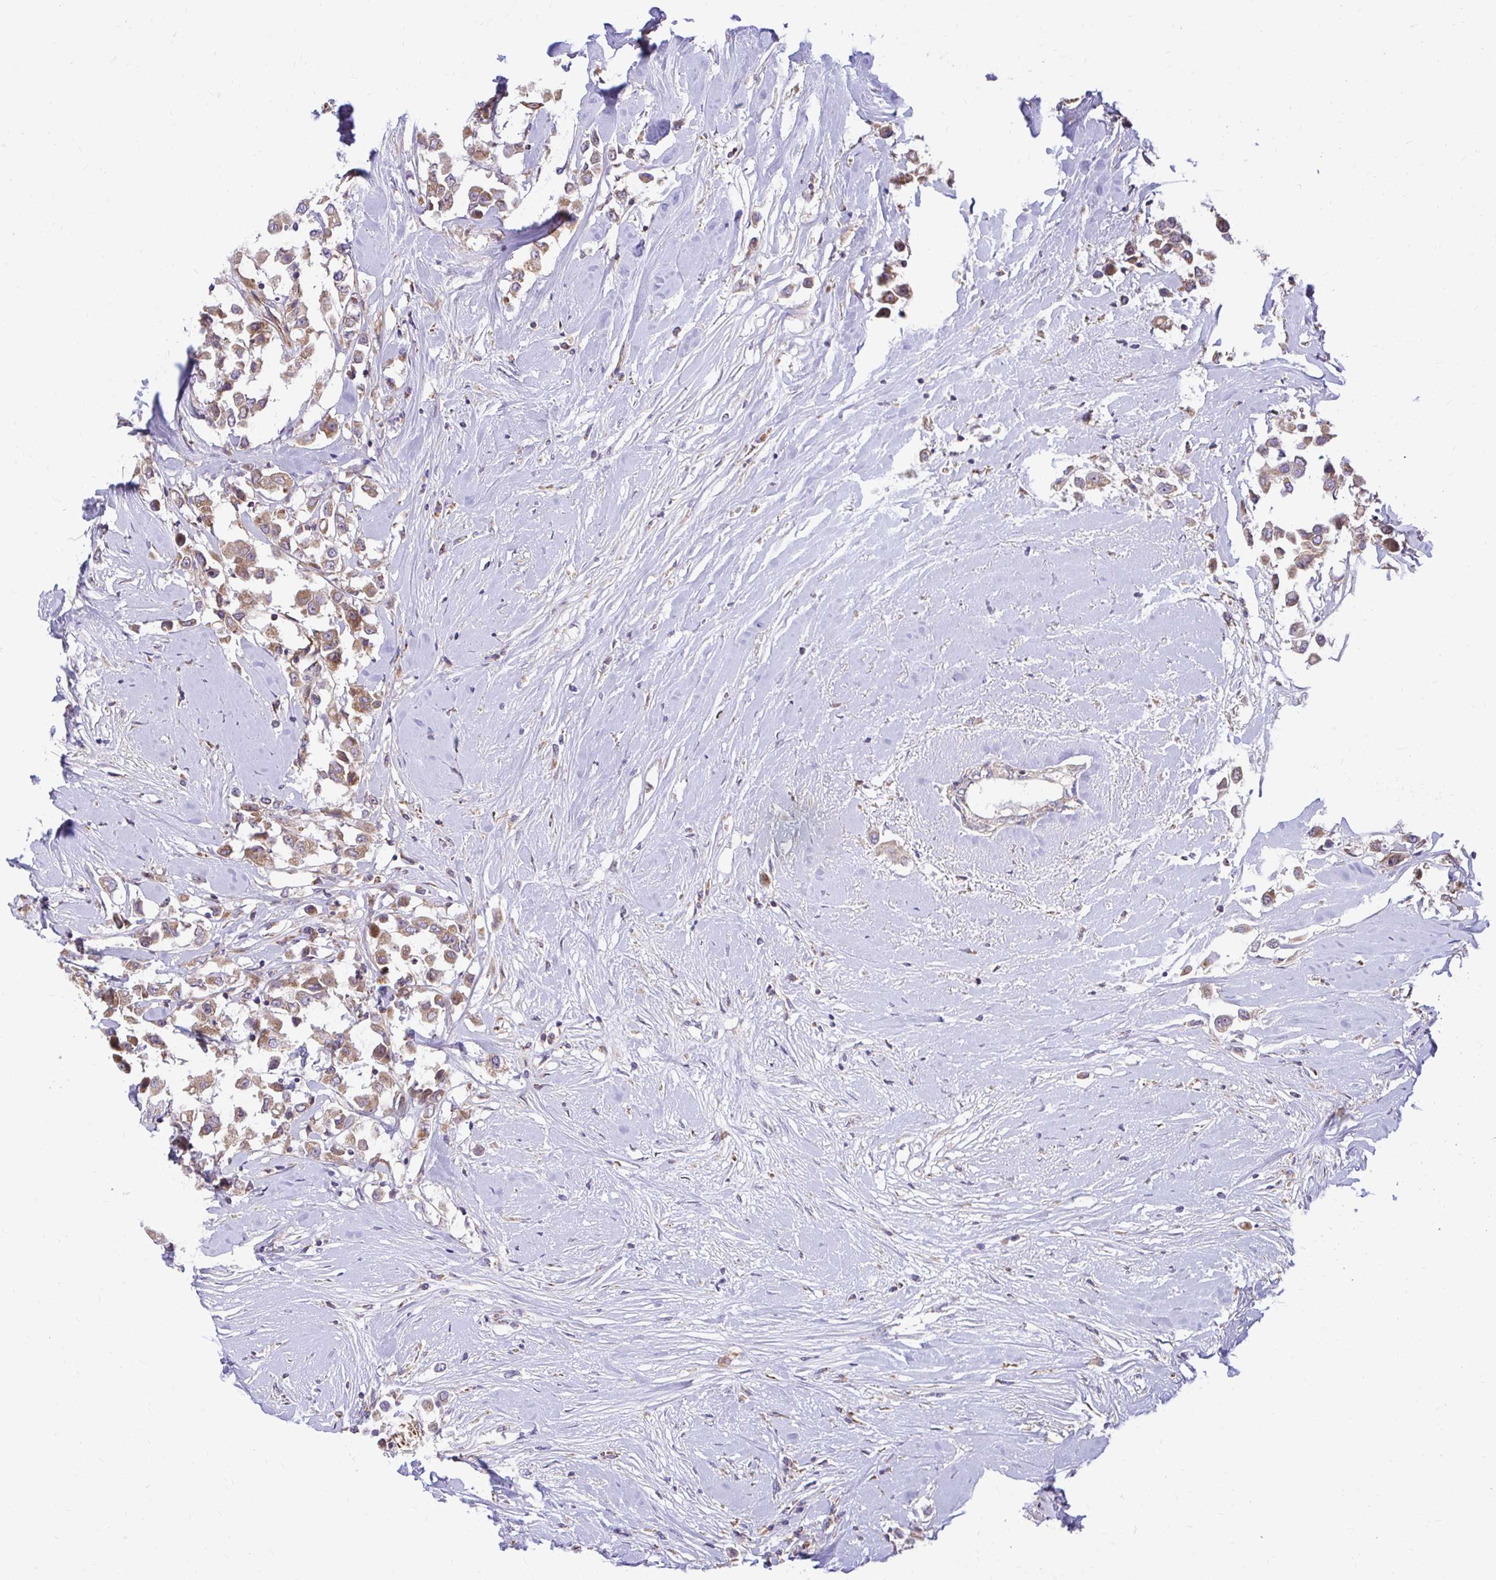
{"staining": {"intensity": "moderate", "quantity": ">75%", "location": "cytoplasmic/membranous"}, "tissue": "breast cancer", "cell_type": "Tumor cells", "image_type": "cancer", "snomed": [{"axis": "morphology", "description": "Duct carcinoma"}, {"axis": "topography", "description": "Breast"}], "caption": "Human breast cancer stained with a brown dye demonstrates moderate cytoplasmic/membranous positive expression in about >75% of tumor cells.", "gene": "VTI1B", "patient": {"sex": "female", "age": 61}}